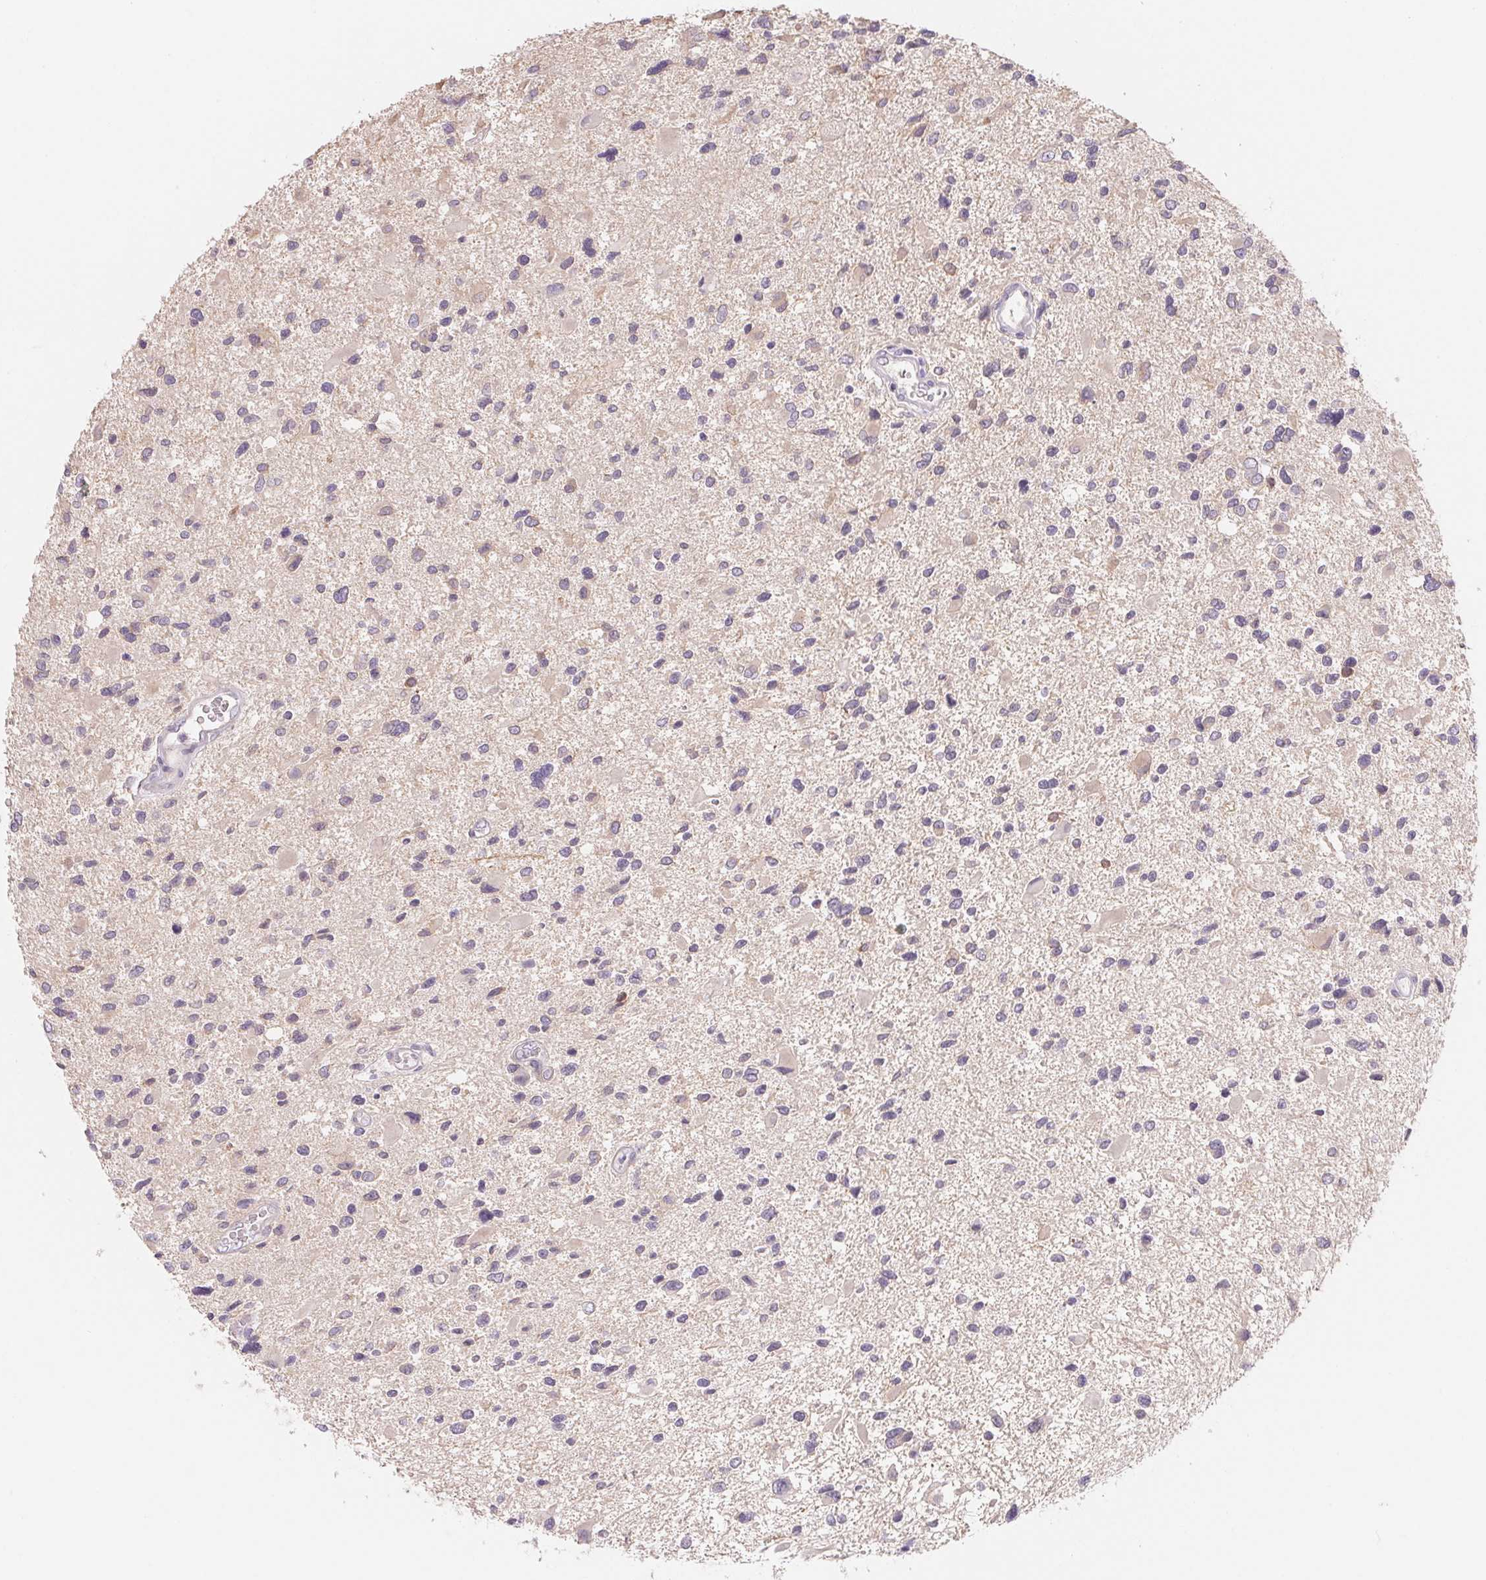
{"staining": {"intensity": "moderate", "quantity": "<25%", "location": "cytoplasmic/membranous"}, "tissue": "glioma", "cell_type": "Tumor cells", "image_type": "cancer", "snomed": [{"axis": "morphology", "description": "Glioma, malignant, Low grade"}, {"axis": "topography", "description": "Brain"}], "caption": "Immunohistochemical staining of human glioma reveals low levels of moderate cytoplasmic/membranous protein staining in about <25% of tumor cells. (DAB (3,3'-diaminobenzidine) IHC, brown staining for protein, blue staining for nuclei).", "gene": "CTNND2", "patient": {"sex": "female", "age": 32}}